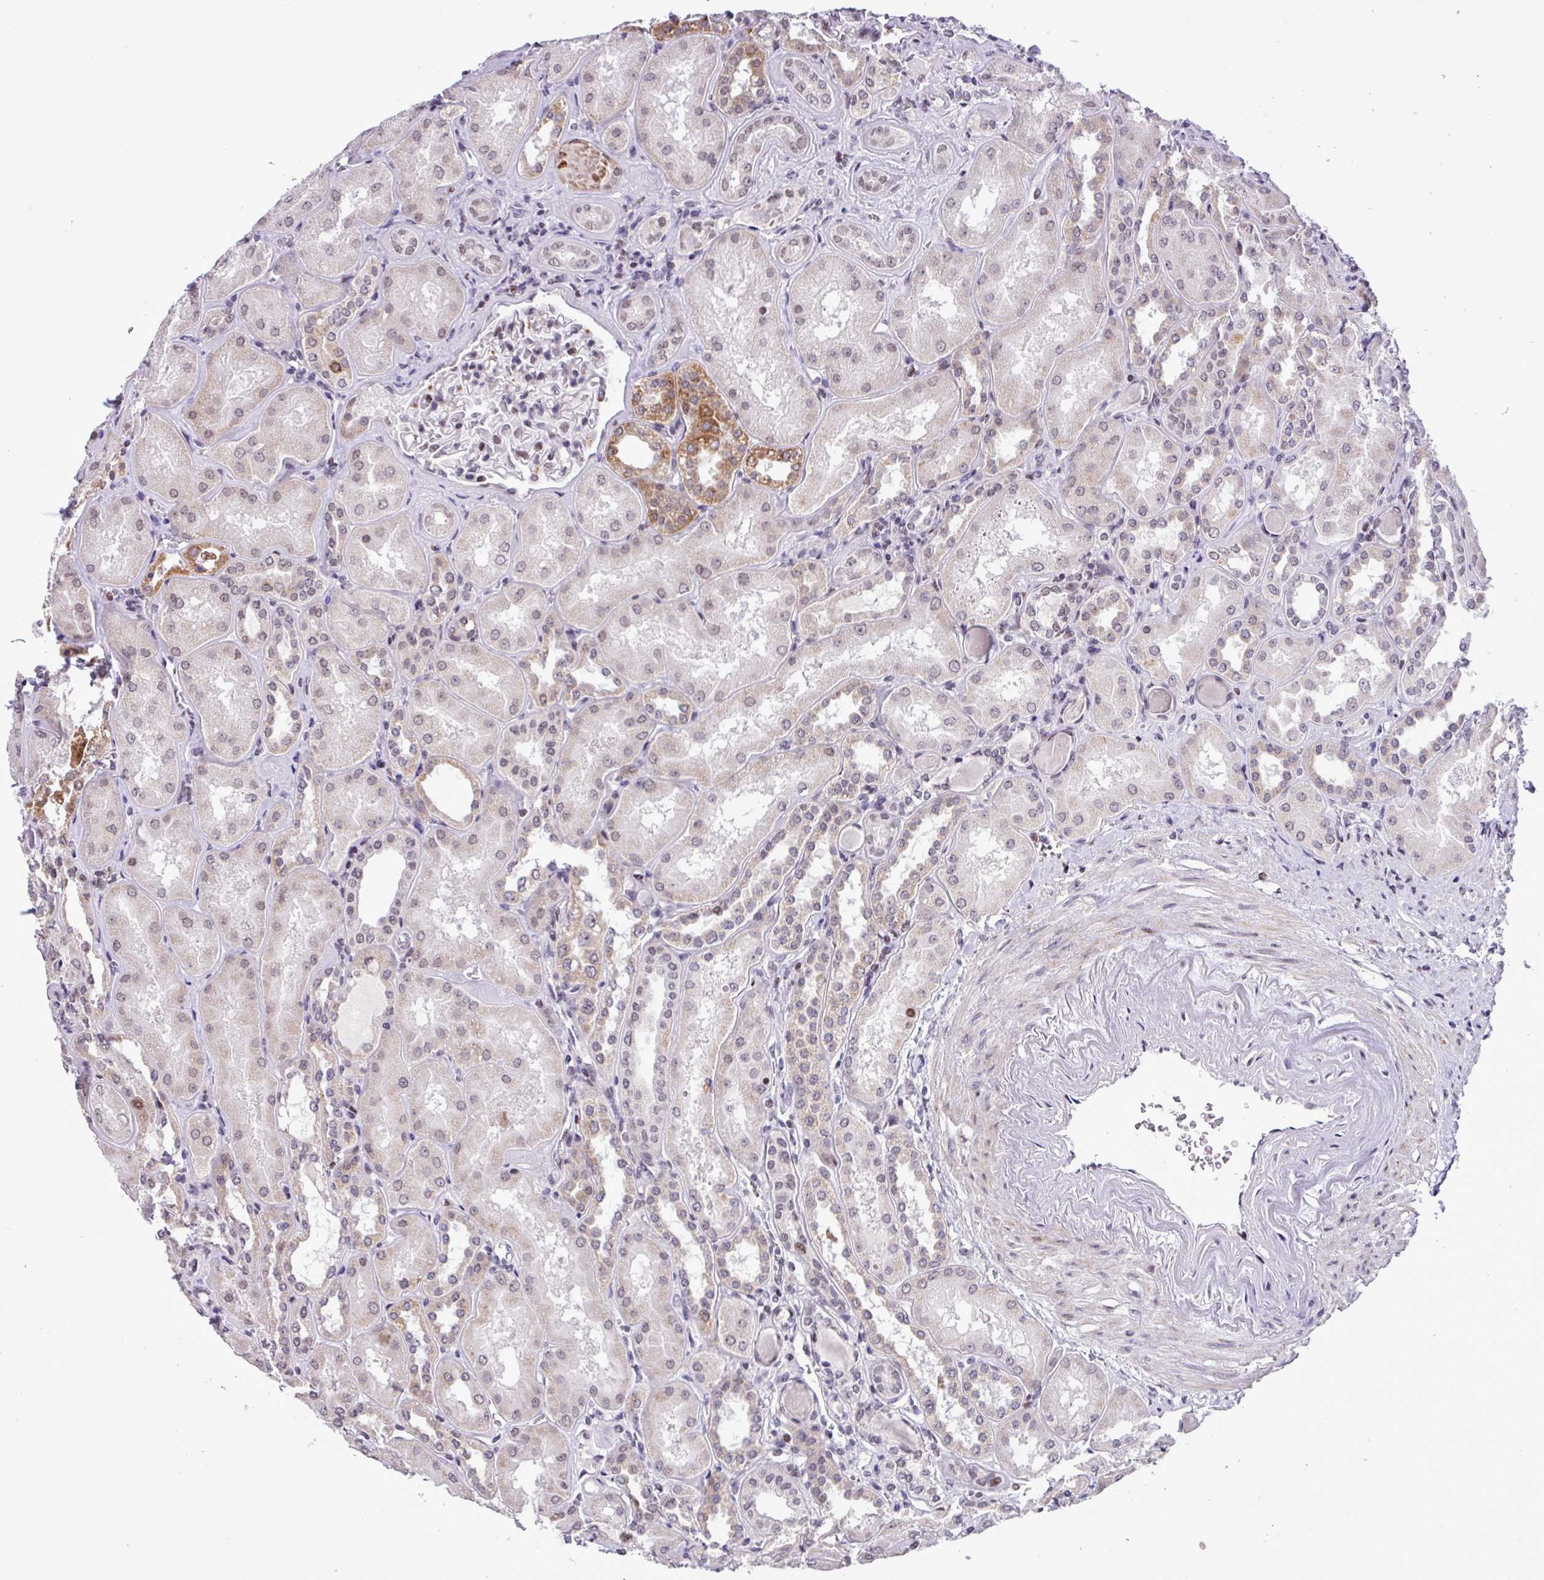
{"staining": {"intensity": "moderate", "quantity": "<25%", "location": "nuclear"}, "tissue": "kidney", "cell_type": "Cells in glomeruli", "image_type": "normal", "snomed": [{"axis": "morphology", "description": "Normal tissue, NOS"}, {"axis": "topography", "description": "Kidney"}], "caption": "A low amount of moderate nuclear expression is present in about <25% of cells in glomeruli in unremarkable kidney.", "gene": "ZNF354A", "patient": {"sex": "male", "age": 61}}